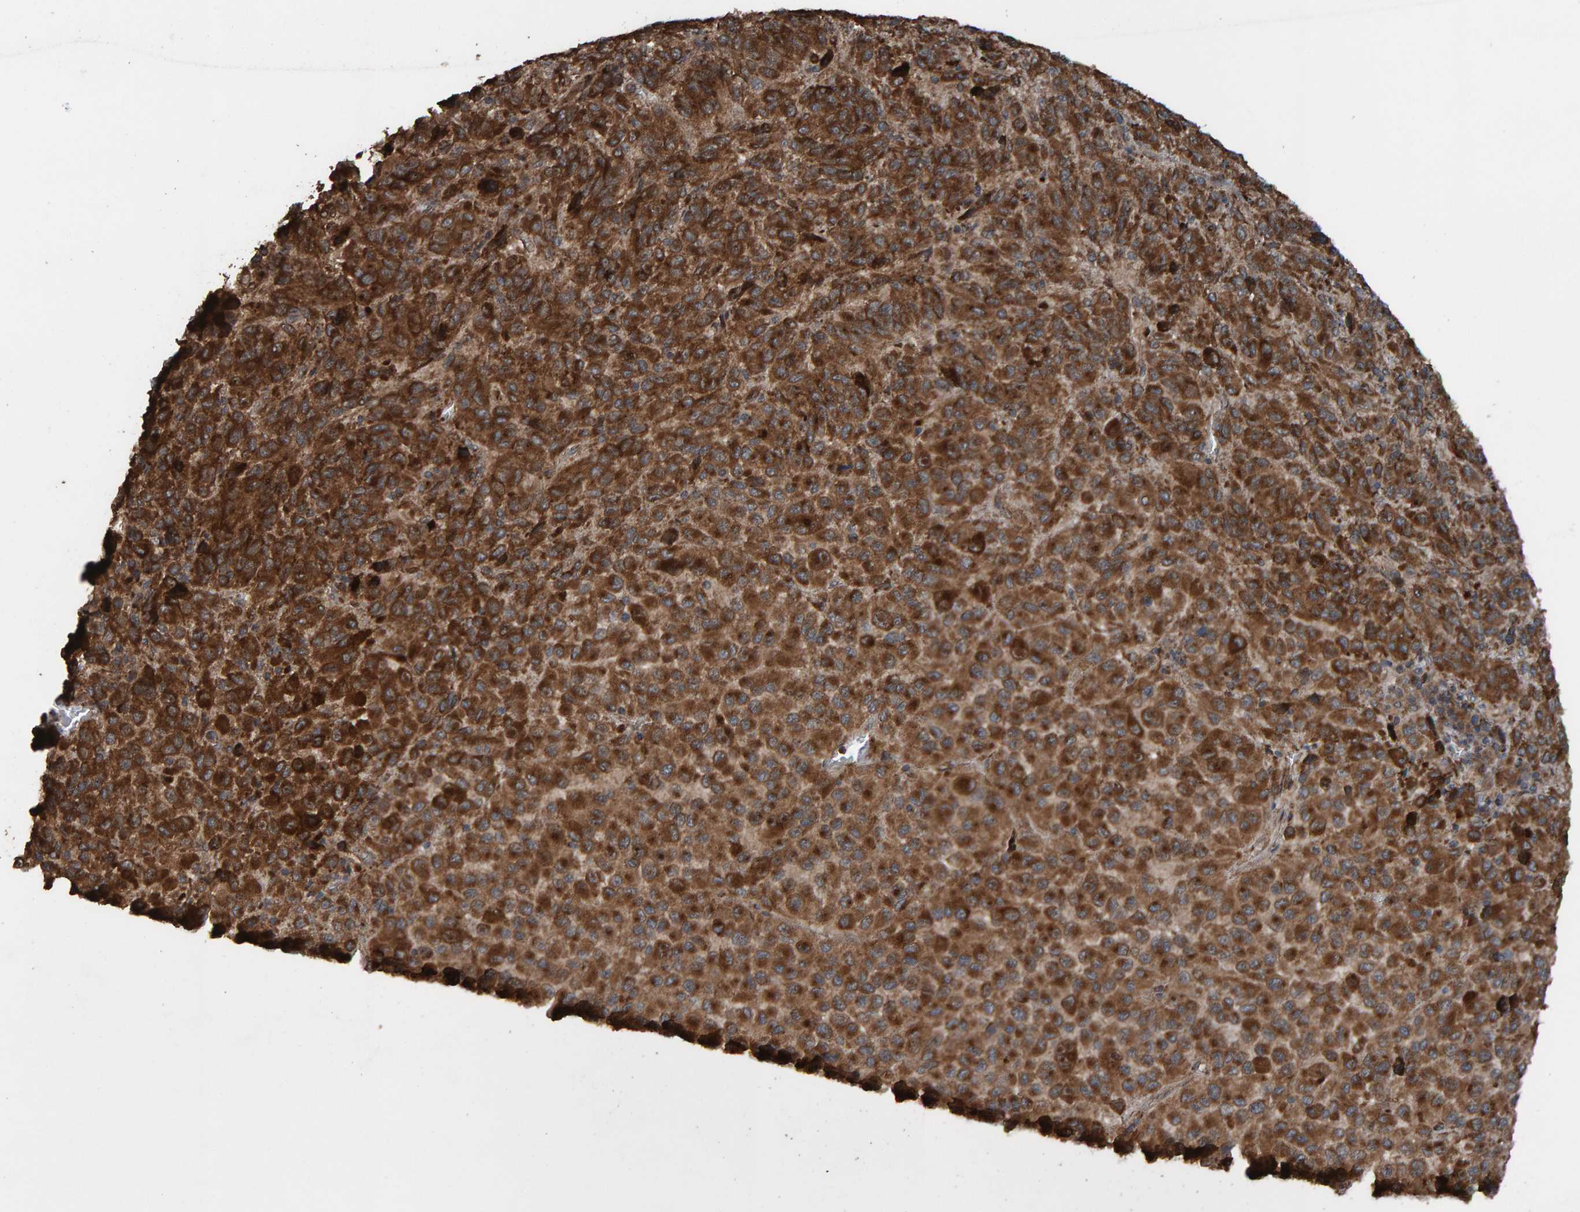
{"staining": {"intensity": "strong", "quantity": ">75%", "location": "cytoplasmic/membranous"}, "tissue": "melanoma", "cell_type": "Tumor cells", "image_type": "cancer", "snomed": [{"axis": "morphology", "description": "Malignant melanoma, Metastatic site"}, {"axis": "topography", "description": "Lung"}], "caption": "The image shows staining of melanoma, revealing strong cytoplasmic/membranous protein staining (brown color) within tumor cells.", "gene": "DUS1L", "patient": {"sex": "male", "age": 64}}